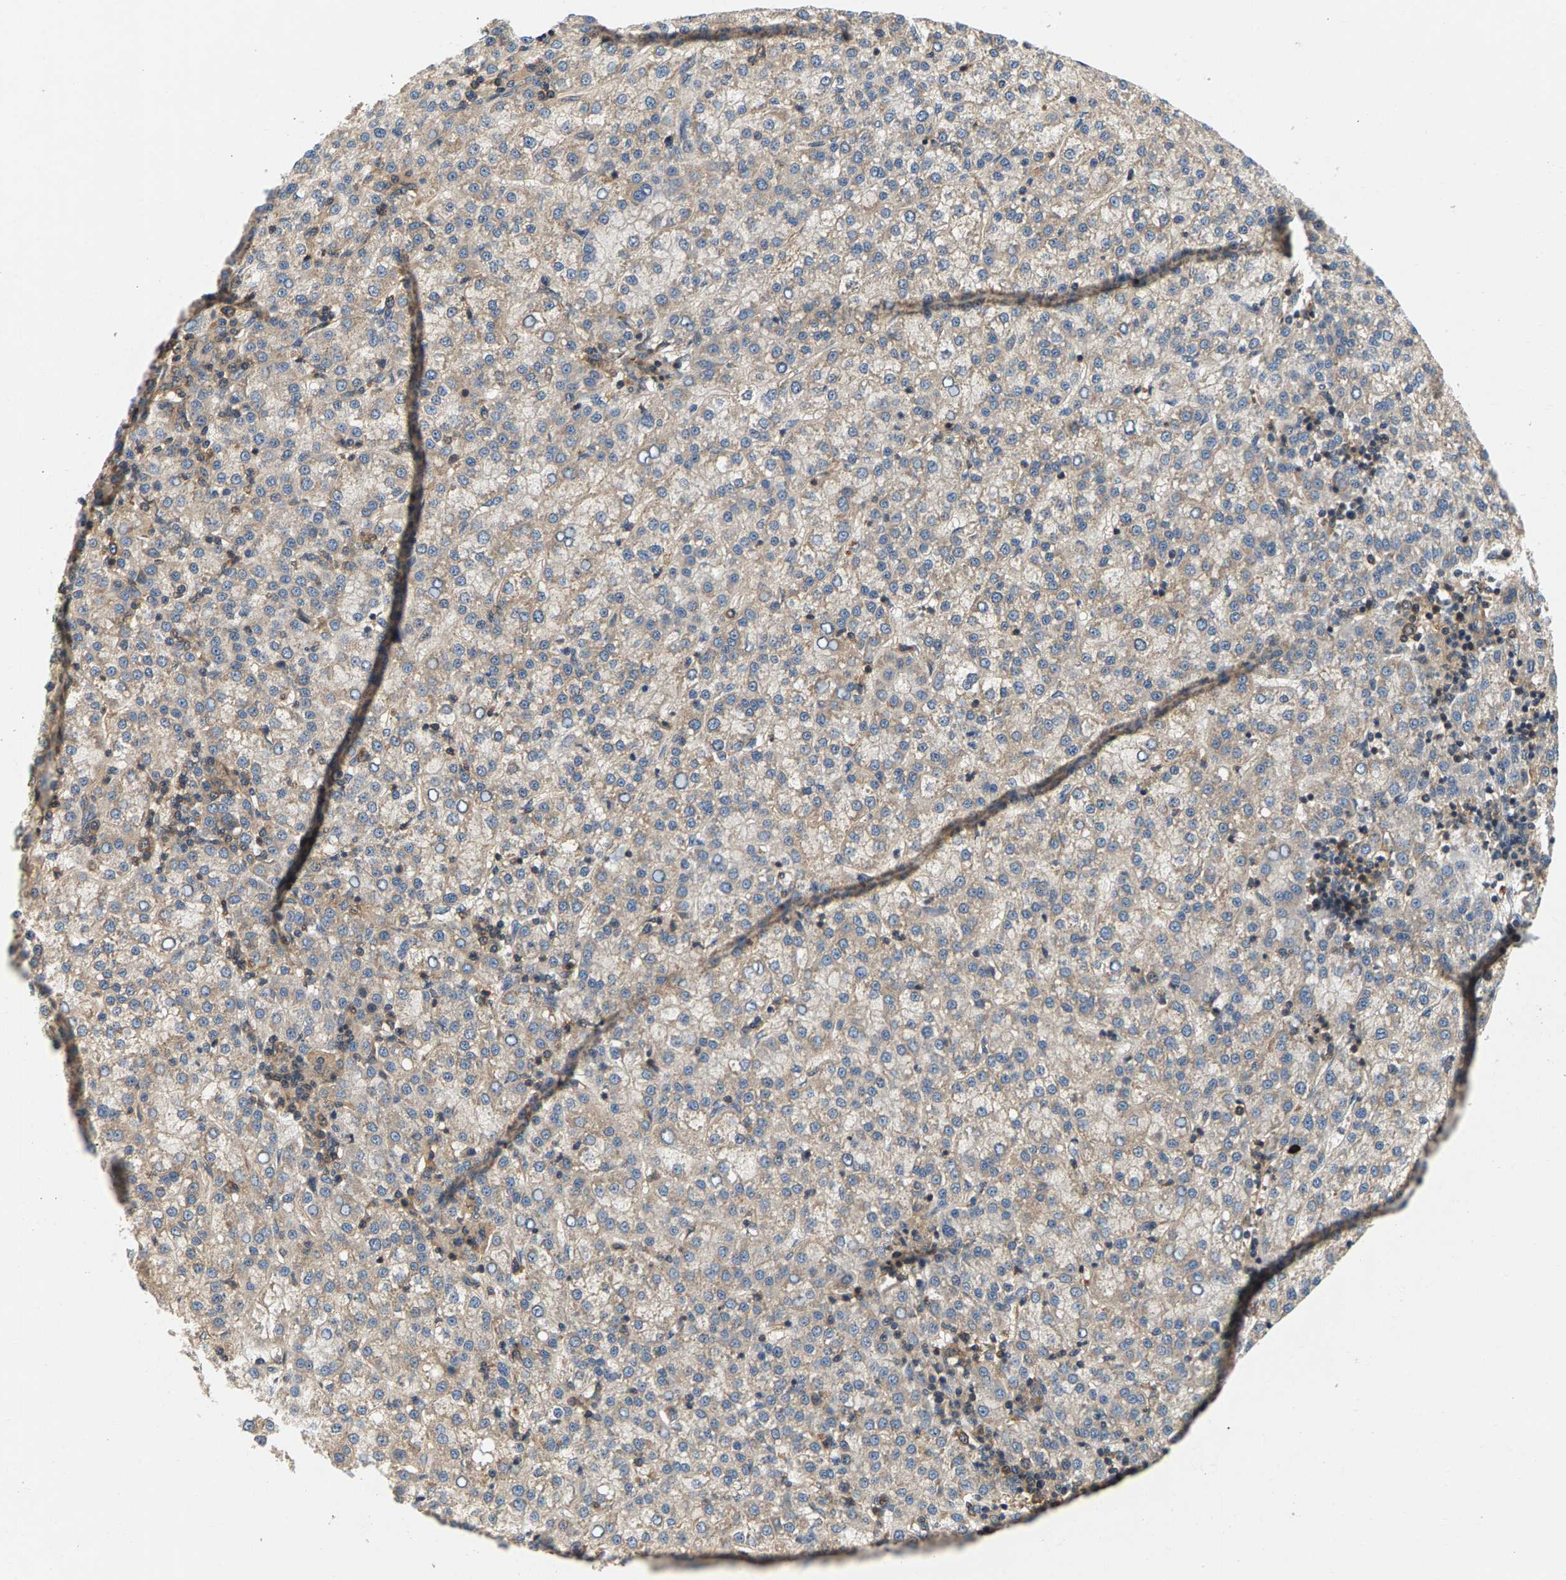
{"staining": {"intensity": "negative", "quantity": "none", "location": "none"}, "tissue": "liver cancer", "cell_type": "Tumor cells", "image_type": "cancer", "snomed": [{"axis": "morphology", "description": "Carcinoma, Hepatocellular, NOS"}, {"axis": "topography", "description": "Liver"}], "caption": "Immunohistochemistry (IHC) of liver hepatocellular carcinoma demonstrates no staining in tumor cells.", "gene": "FAM78A", "patient": {"sex": "female", "age": 58}}